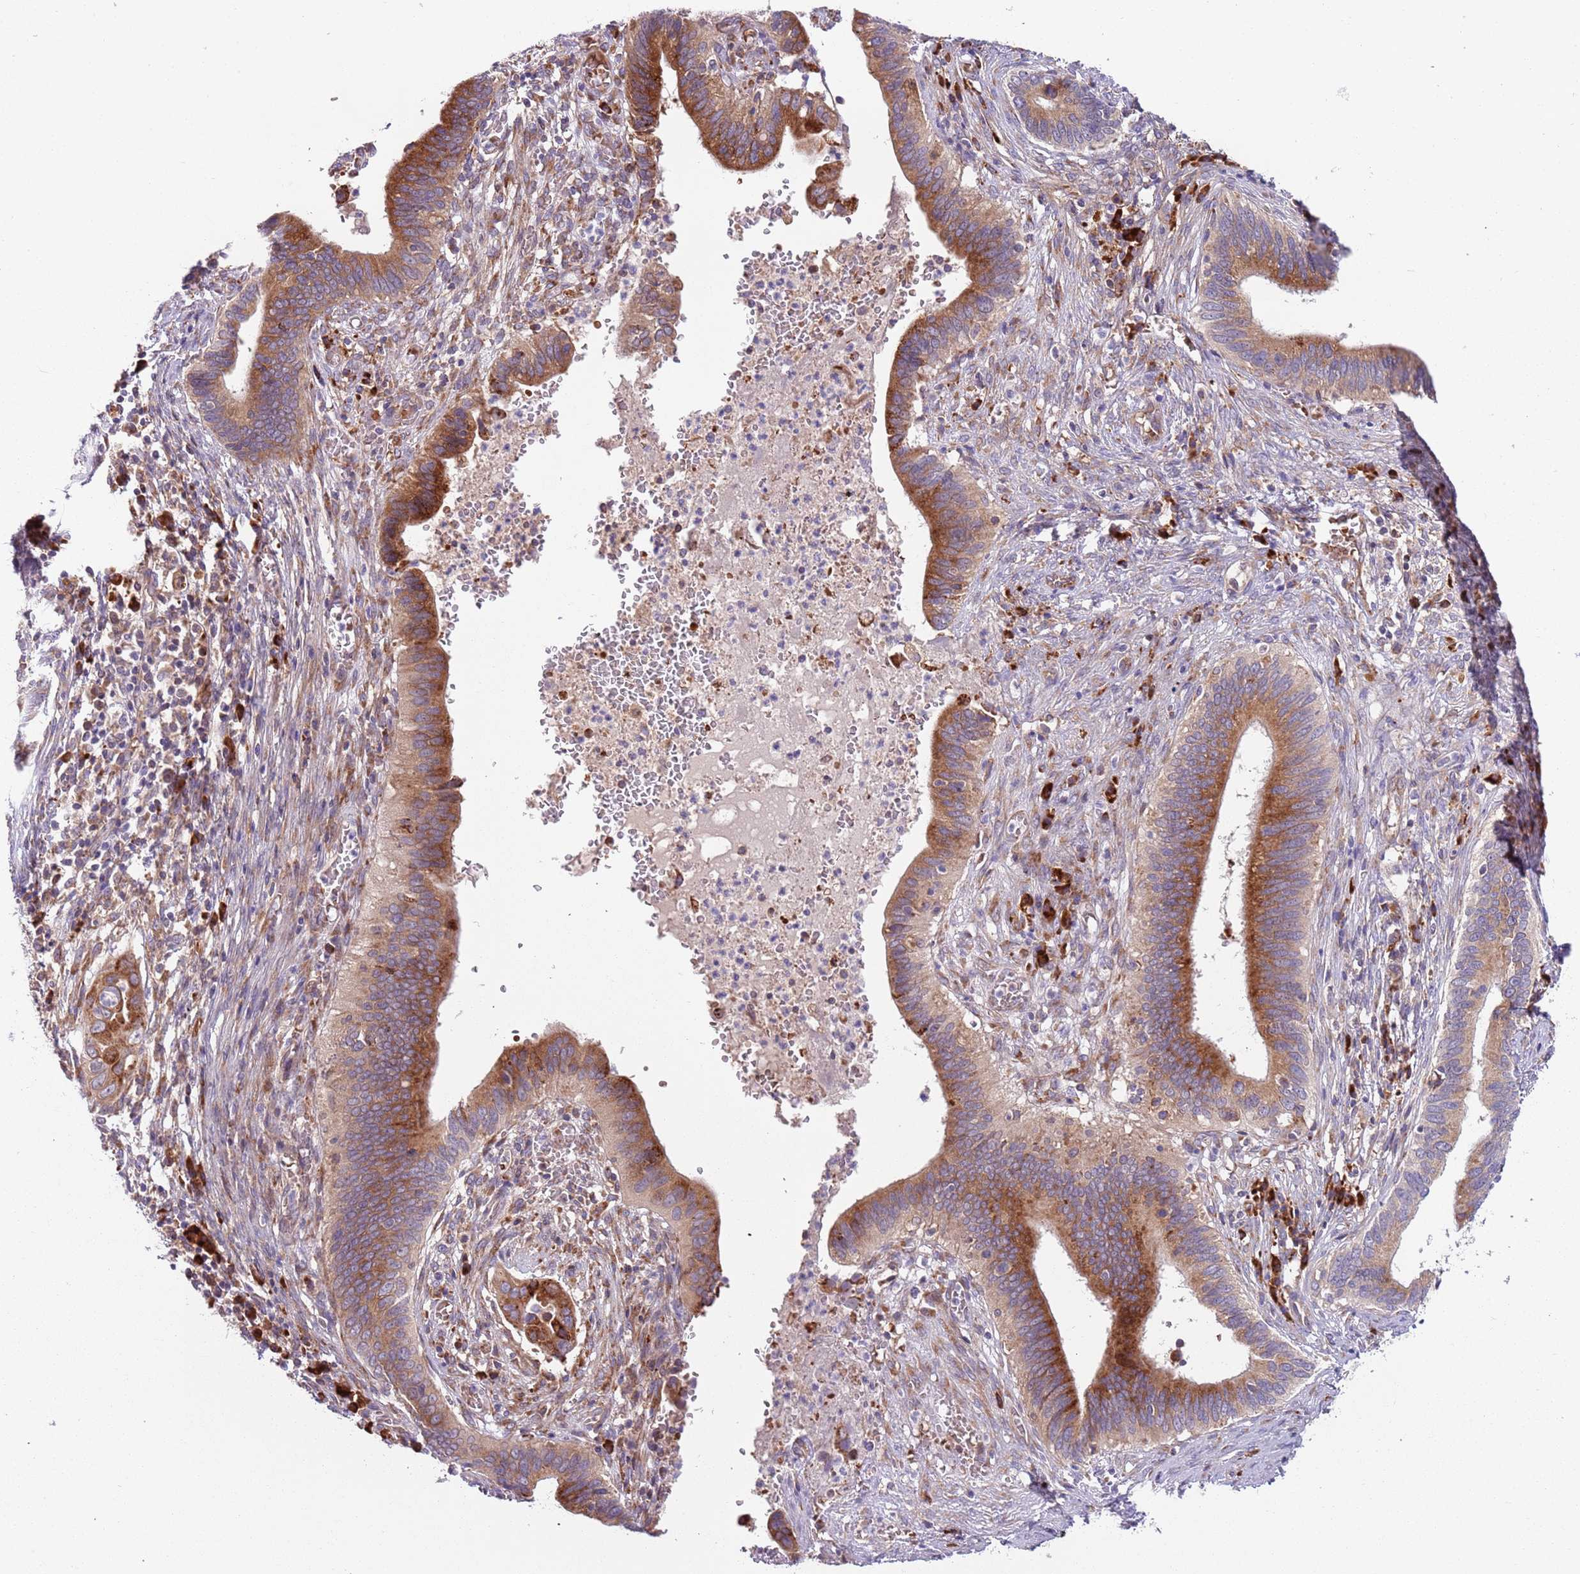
{"staining": {"intensity": "moderate", "quantity": ">75%", "location": "cytoplasmic/membranous"}, "tissue": "cervical cancer", "cell_type": "Tumor cells", "image_type": "cancer", "snomed": [{"axis": "morphology", "description": "Adenocarcinoma, NOS"}, {"axis": "topography", "description": "Cervix"}], "caption": "A medium amount of moderate cytoplasmic/membranous positivity is appreciated in approximately >75% of tumor cells in cervical cancer (adenocarcinoma) tissue. The protein of interest is shown in brown color, while the nuclei are stained blue.", "gene": "VWCE", "patient": {"sex": "female", "age": 42}}